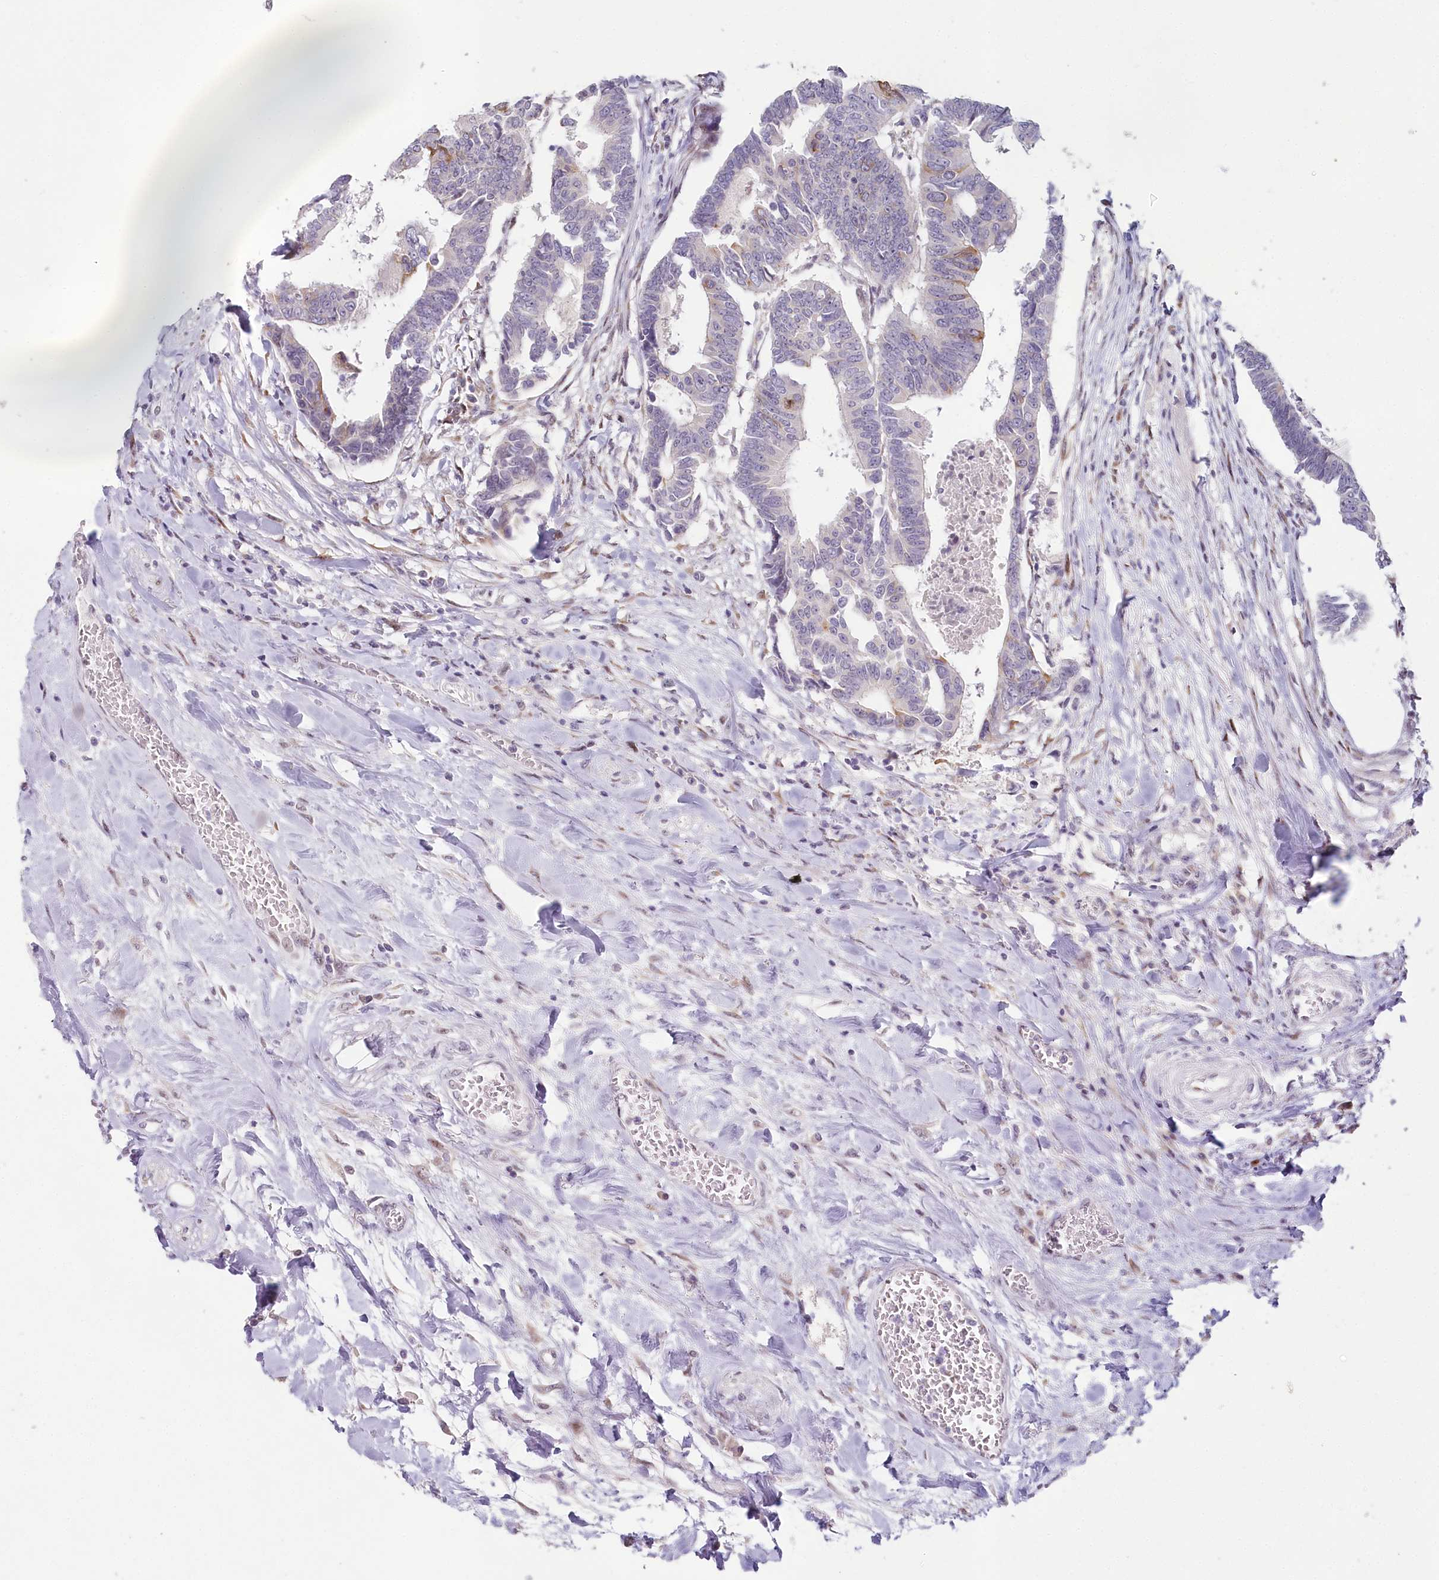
{"staining": {"intensity": "moderate", "quantity": "<25%", "location": "cytoplasmic/membranous"}, "tissue": "colorectal cancer", "cell_type": "Tumor cells", "image_type": "cancer", "snomed": [{"axis": "morphology", "description": "Adenocarcinoma, NOS"}, {"axis": "topography", "description": "Rectum"}], "caption": "An image of human adenocarcinoma (colorectal) stained for a protein demonstrates moderate cytoplasmic/membranous brown staining in tumor cells.", "gene": "HPD", "patient": {"sex": "female", "age": 65}}